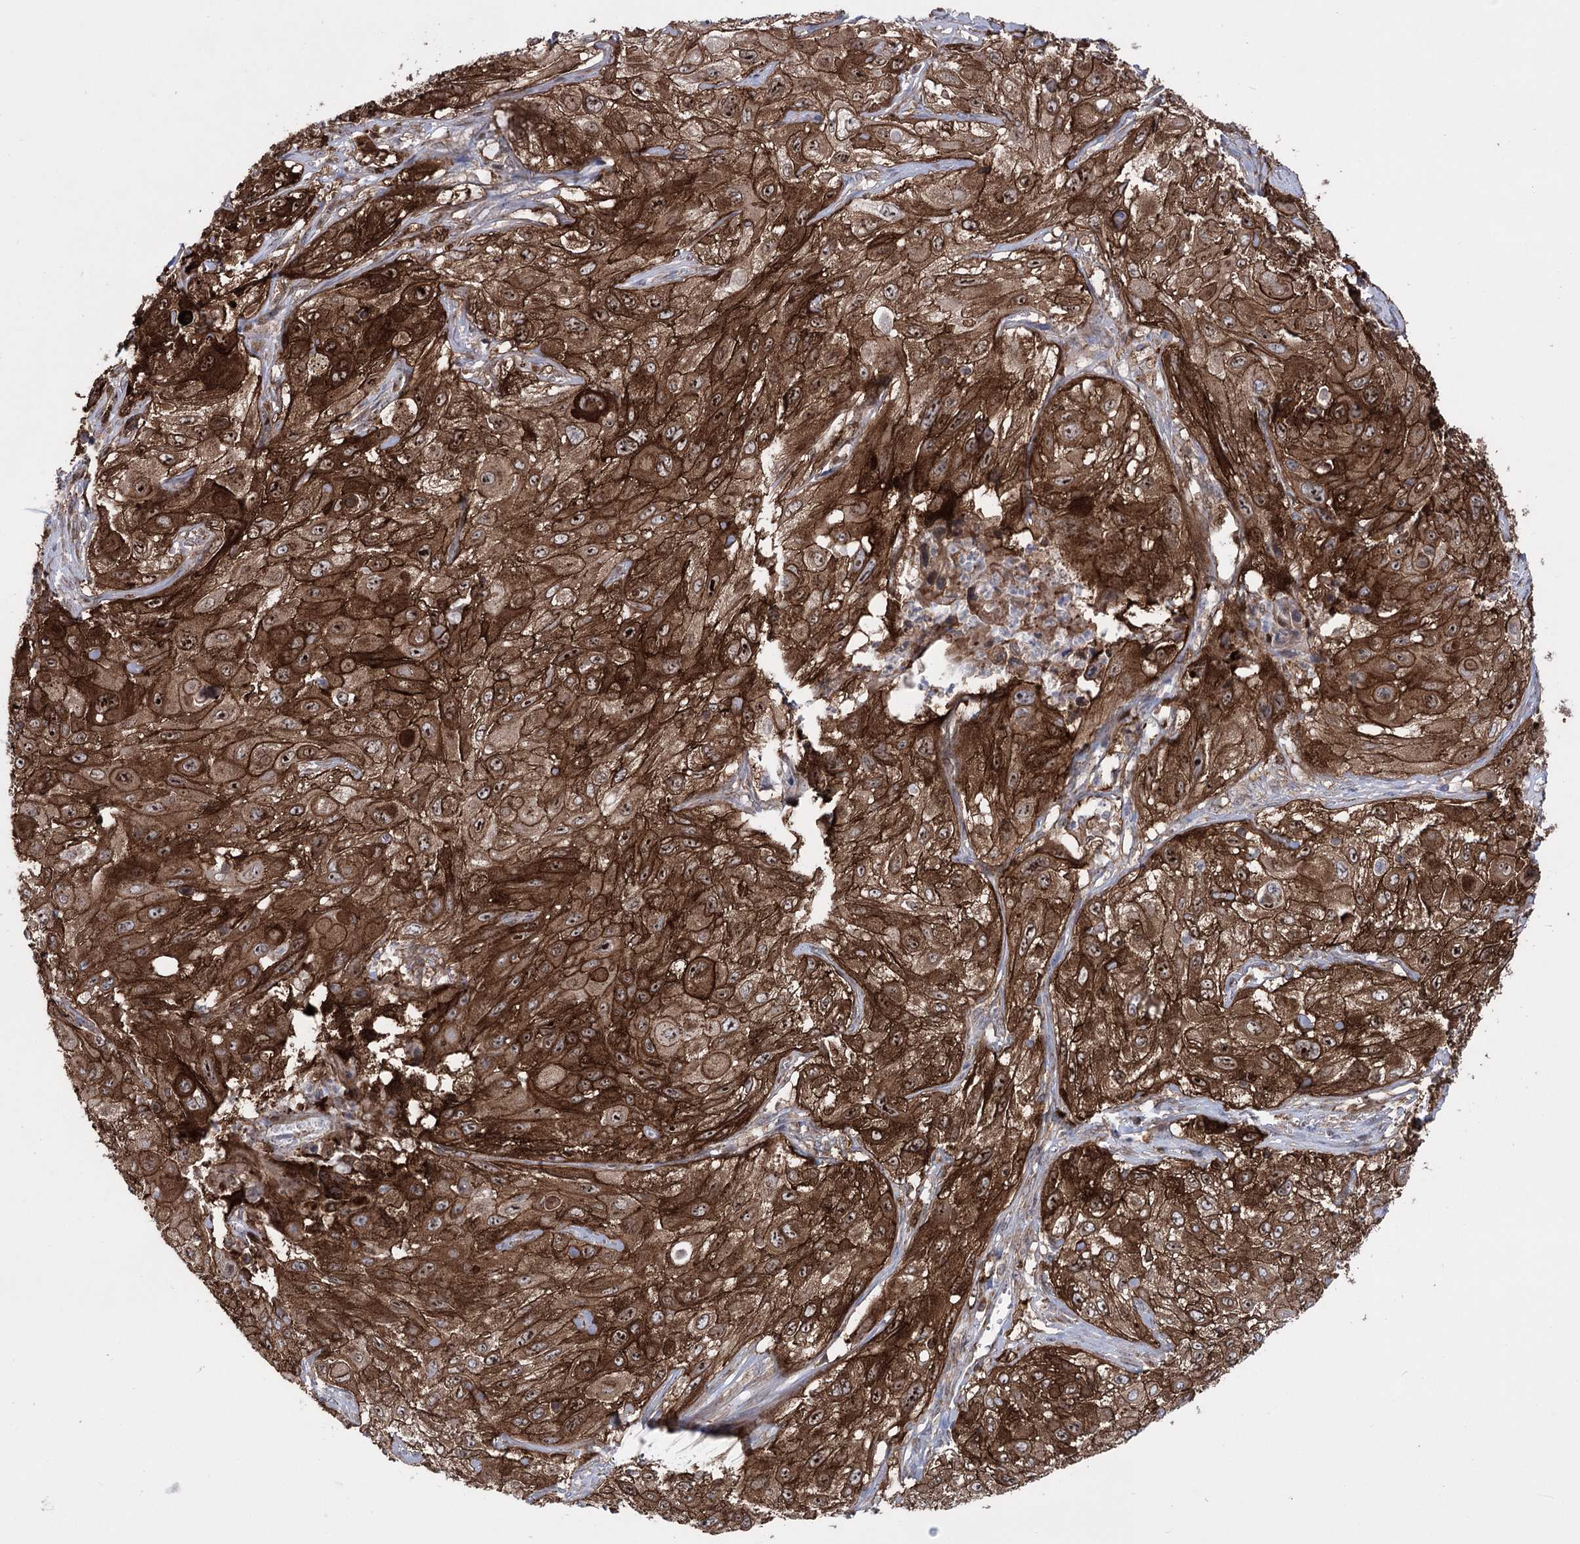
{"staining": {"intensity": "strong", "quantity": ">75%", "location": "cytoplasmic/membranous,nuclear"}, "tissue": "cervical cancer", "cell_type": "Tumor cells", "image_type": "cancer", "snomed": [{"axis": "morphology", "description": "Squamous cell carcinoma, NOS"}, {"axis": "topography", "description": "Cervix"}], "caption": "Strong cytoplasmic/membranous and nuclear staining is seen in about >75% of tumor cells in cervical squamous cell carcinoma.", "gene": "ZNF622", "patient": {"sex": "female", "age": 42}}